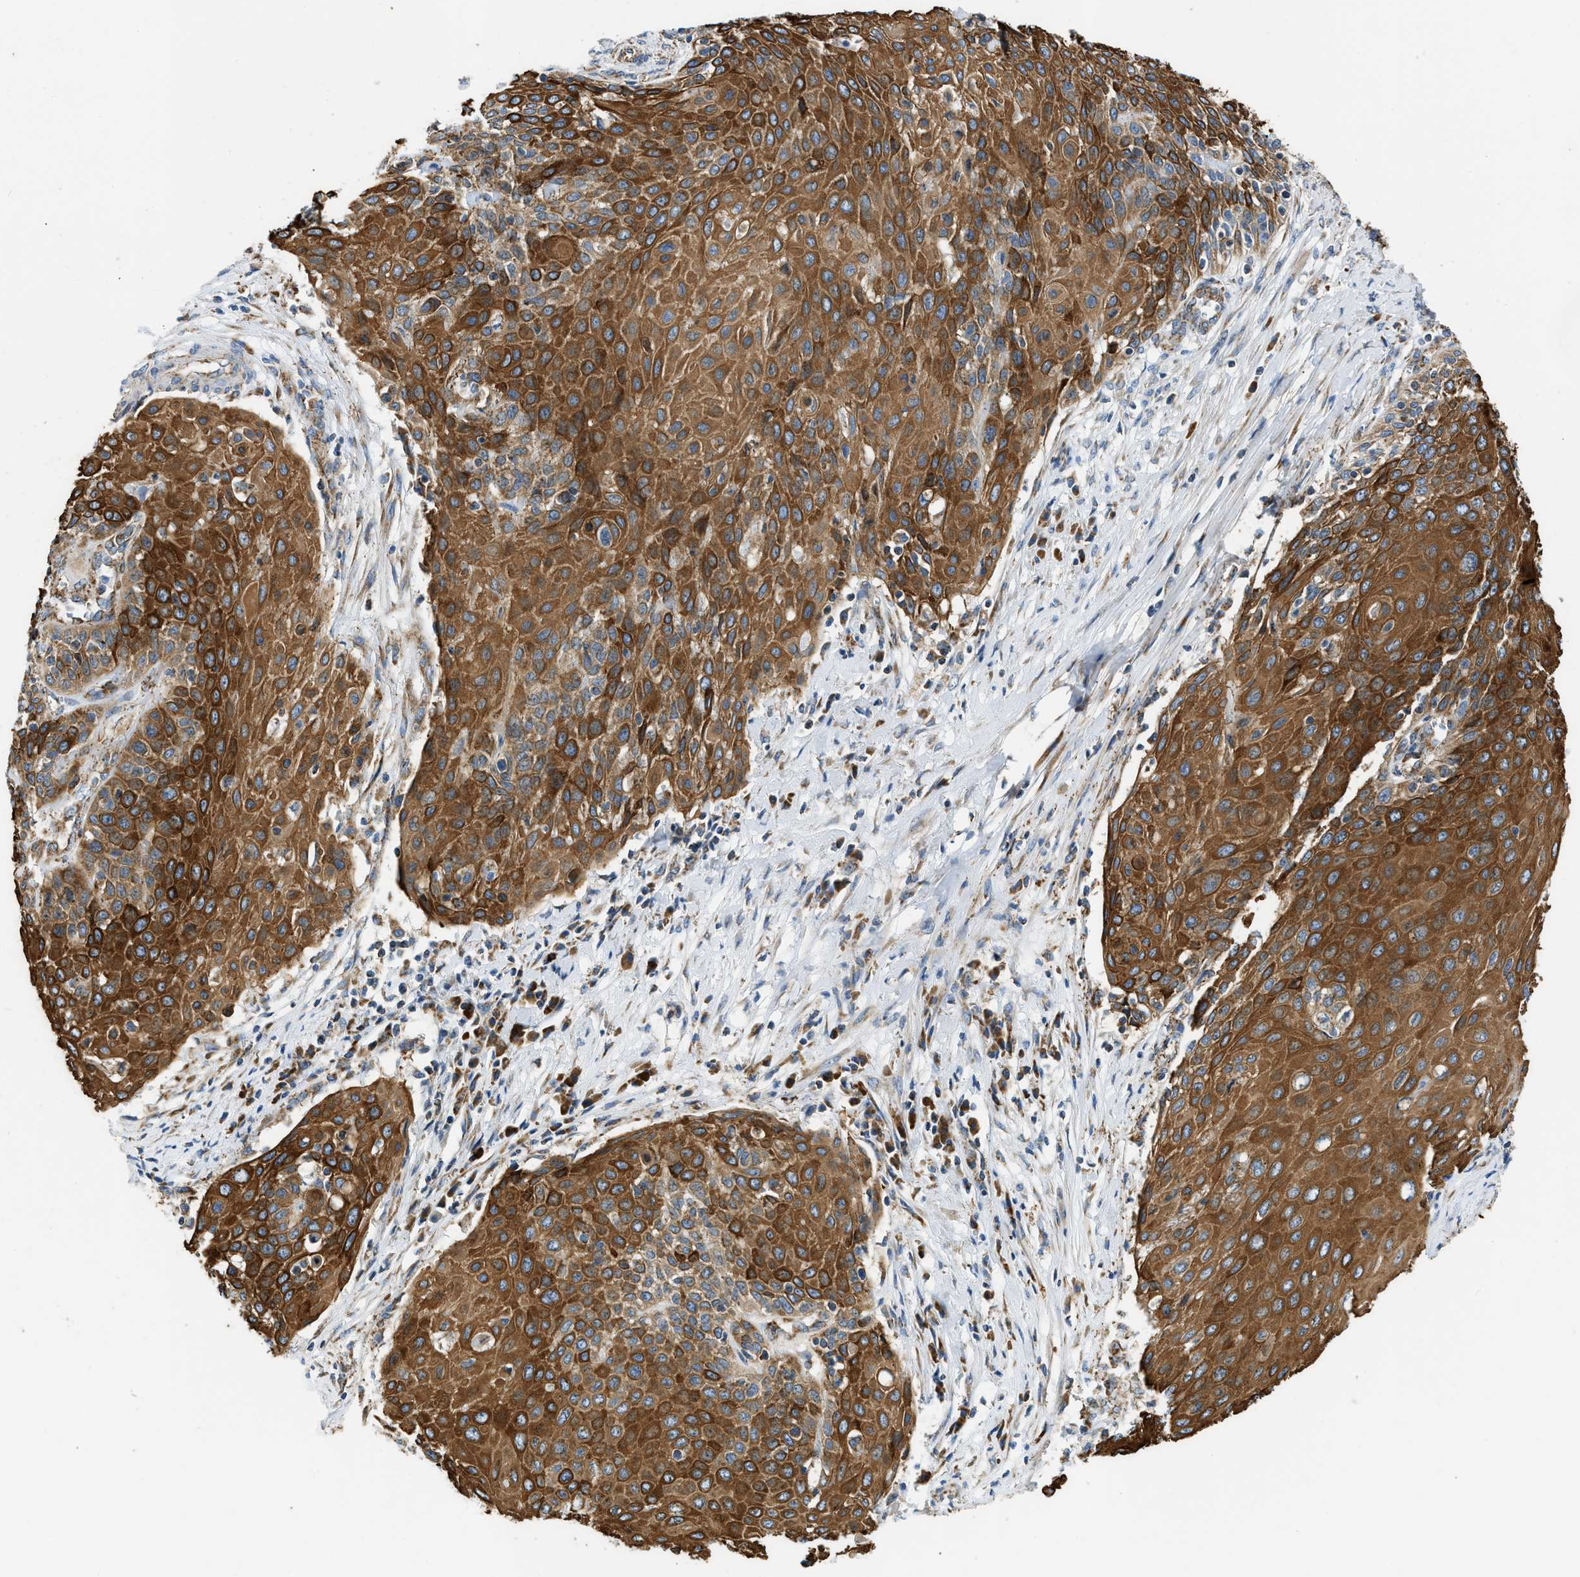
{"staining": {"intensity": "strong", "quantity": ">75%", "location": "cytoplasmic/membranous"}, "tissue": "cervical cancer", "cell_type": "Tumor cells", "image_type": "cancer", "snomed": [{"axis": "morphology", "description": "Squamous cell carcinoma, NOS"}, {"axis": "topography", "description": "Cervix"}], "caption": "Immunohistochemical staining of human squamous cell carcinoma (cervical) demonstrates strong cytoplasmic/membranous protein staining in approximately >75% of tumor cells. Using DAB (3,3'-diaminobenzidine) (brown) and hematoxylin (blue) stains, captured at high magnification using brightfield microscopy.", "gene": "CAMKK2", "patient": {"sex": "female", "age": 39}}